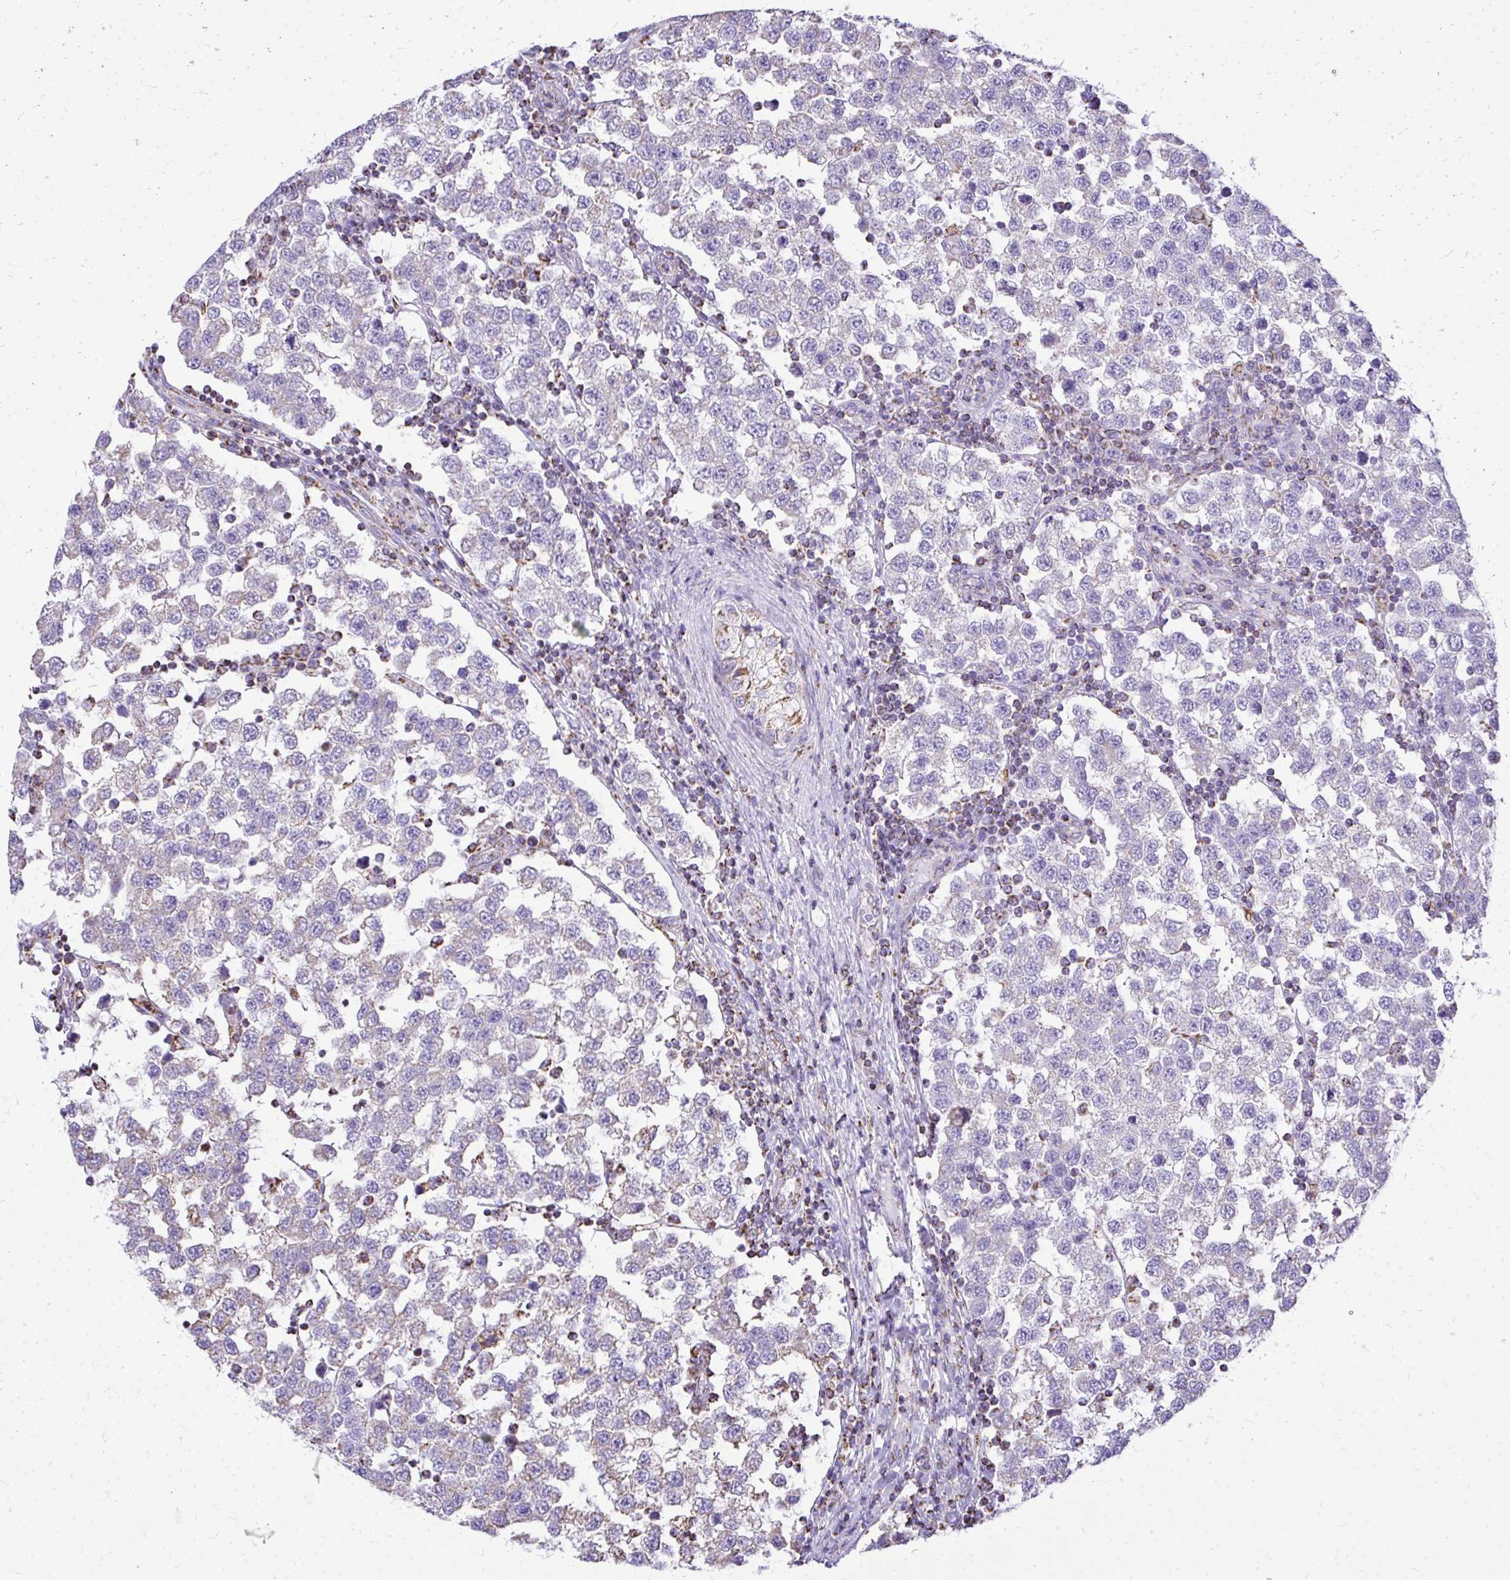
{"staining": {"intensity": "negative", "quantity": "none", "location": "none"}, "tissue": "testis cancer", "cell_type": "Tumor cells", "image_type": "cancer", "snomed": [{"axis": "morphology", "description": "Seminoma, NOS"}, {"axis": "topography", "description": "Testis"}], "caption": "Image shows no significant protein positivity in tumor cells of testis cancer.", "gene": "MPZL2", "patient": {"sex": "male", "age": 34}}